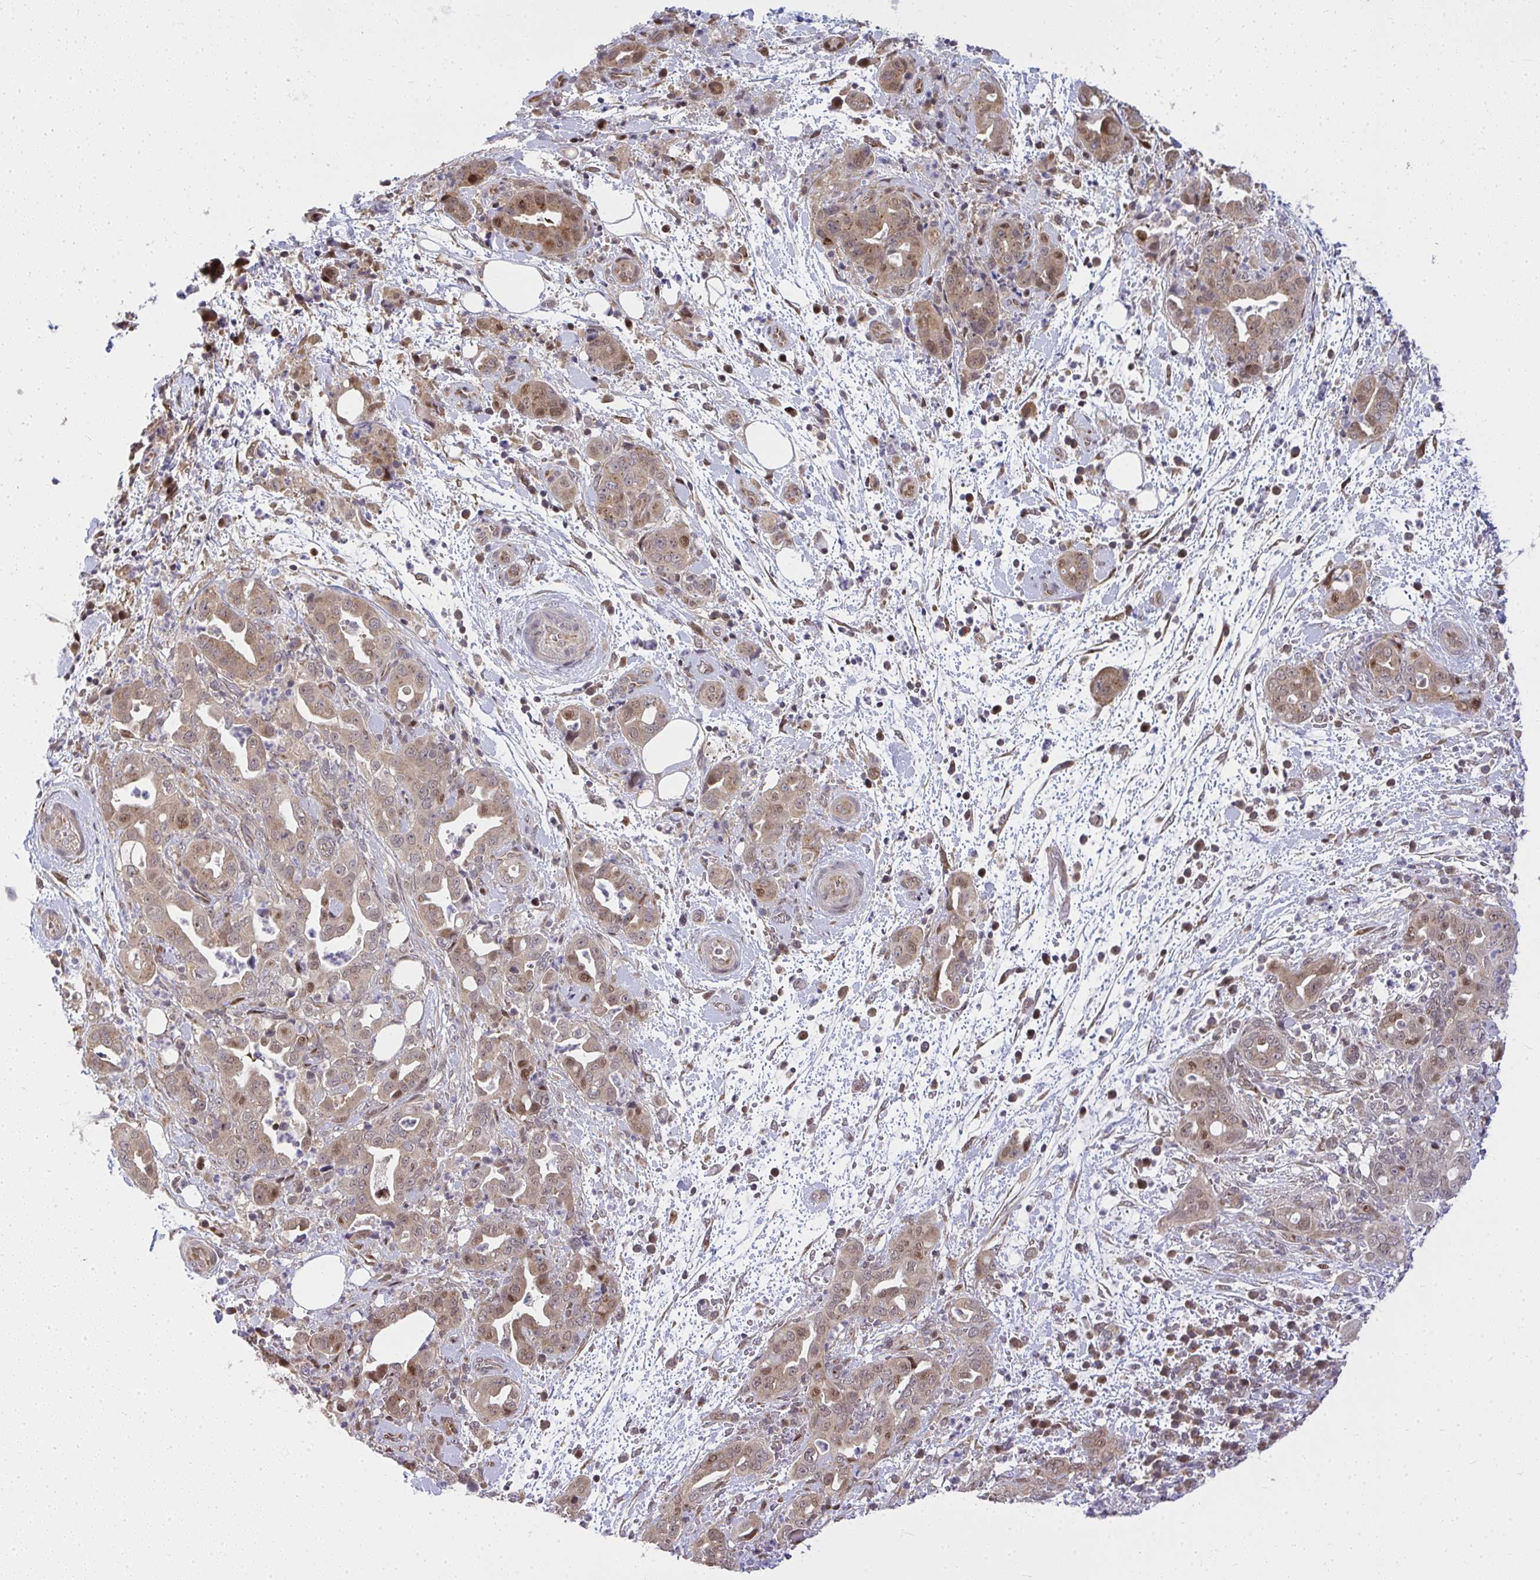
{"staining": {"intensity": "moderate", "quantity": ">75%", "location": "cytoplasmic/membranous,nuclear"}, "tissue": "pancreatic cancer", "cell_type": "Tumor cells", "image_type": "cancer", "snomed": [{"axis": "morphology", "description": "Normal tissue, NOS"}, {"axis": "morphology", "description": "Adenocarcinoma, NOS"}, {"axis": "topography", "description": "Lymph node"}, {"axis": "topography", "description": "Pancreas"}], "caption": "A photomicrograph showing moderate cytoplasmic/membranous and nuclear positivity in approximately >75% of tumor cells in pancreatic cancer, as visualized by brown immunohistochemical staining.", "gene": "PIGY", "patient": {"sex": "female", "age": 67}}